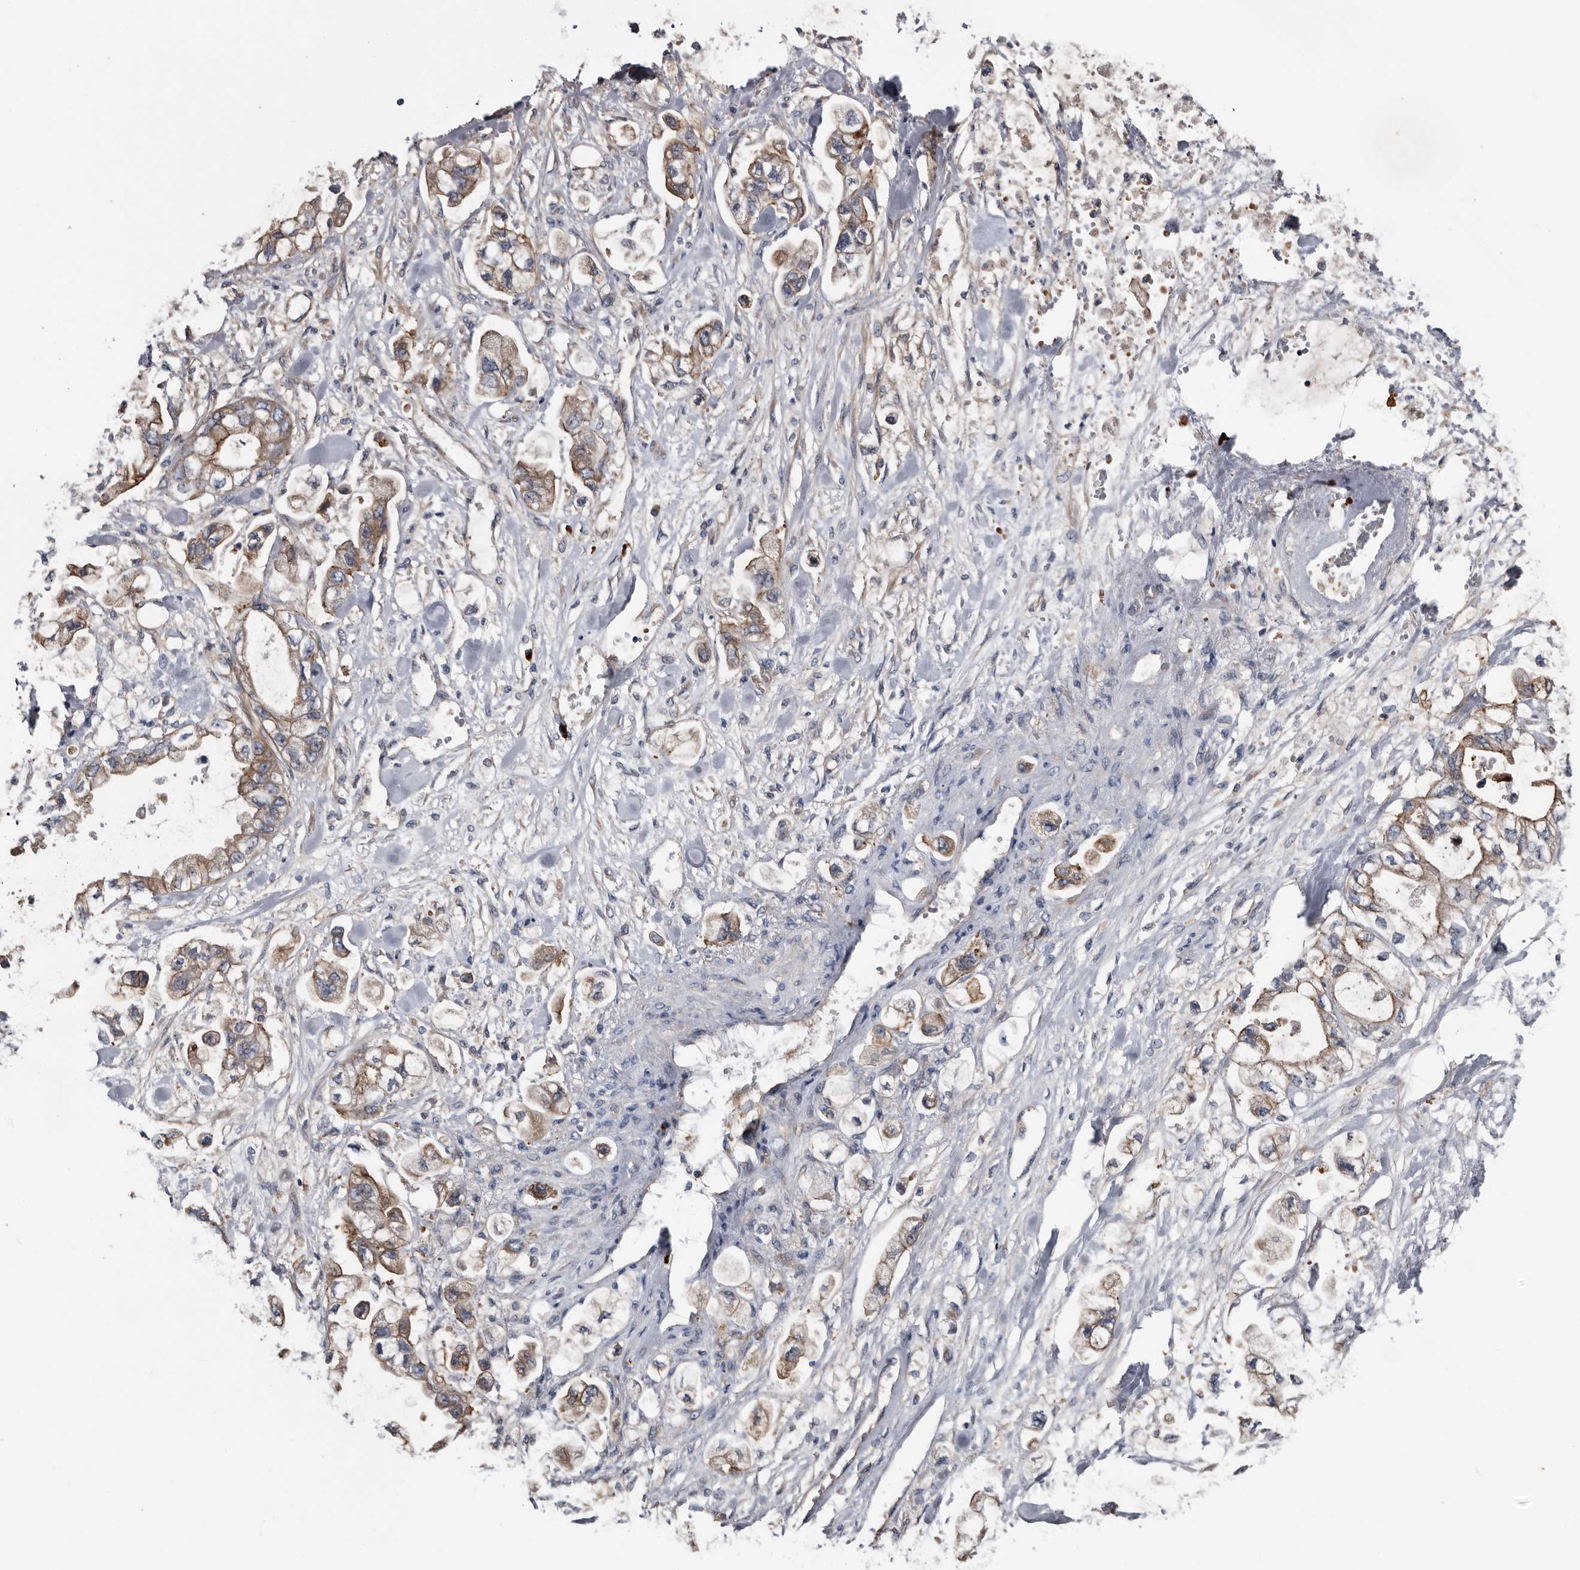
{"staining": {"intensity": "moderate", "quantity": ">75%", "location": "cytoplasmic/membranous"}, "tissue": "stomach cancer", "cell_type": "Tumor cells", "image_type": "cancer", "snomed": [{"axis": "morphology", "description": "Normal tissue, NOS"}, {"axis": "morphology", "description": "Adenocarcinoma, NOS"}, {"axis": "topography", "description": "Stomach"}], "caption": "An immunohistochemistry histopathology image of neoplastic tissue is shown. Protein staining in brown shows moderate cytoplasmic/membranous positivity in adenocarcinoma (stomach) within tumor cells.", "gene": "TSPAN17", "patient": {"sex": "male", "age": 62}}